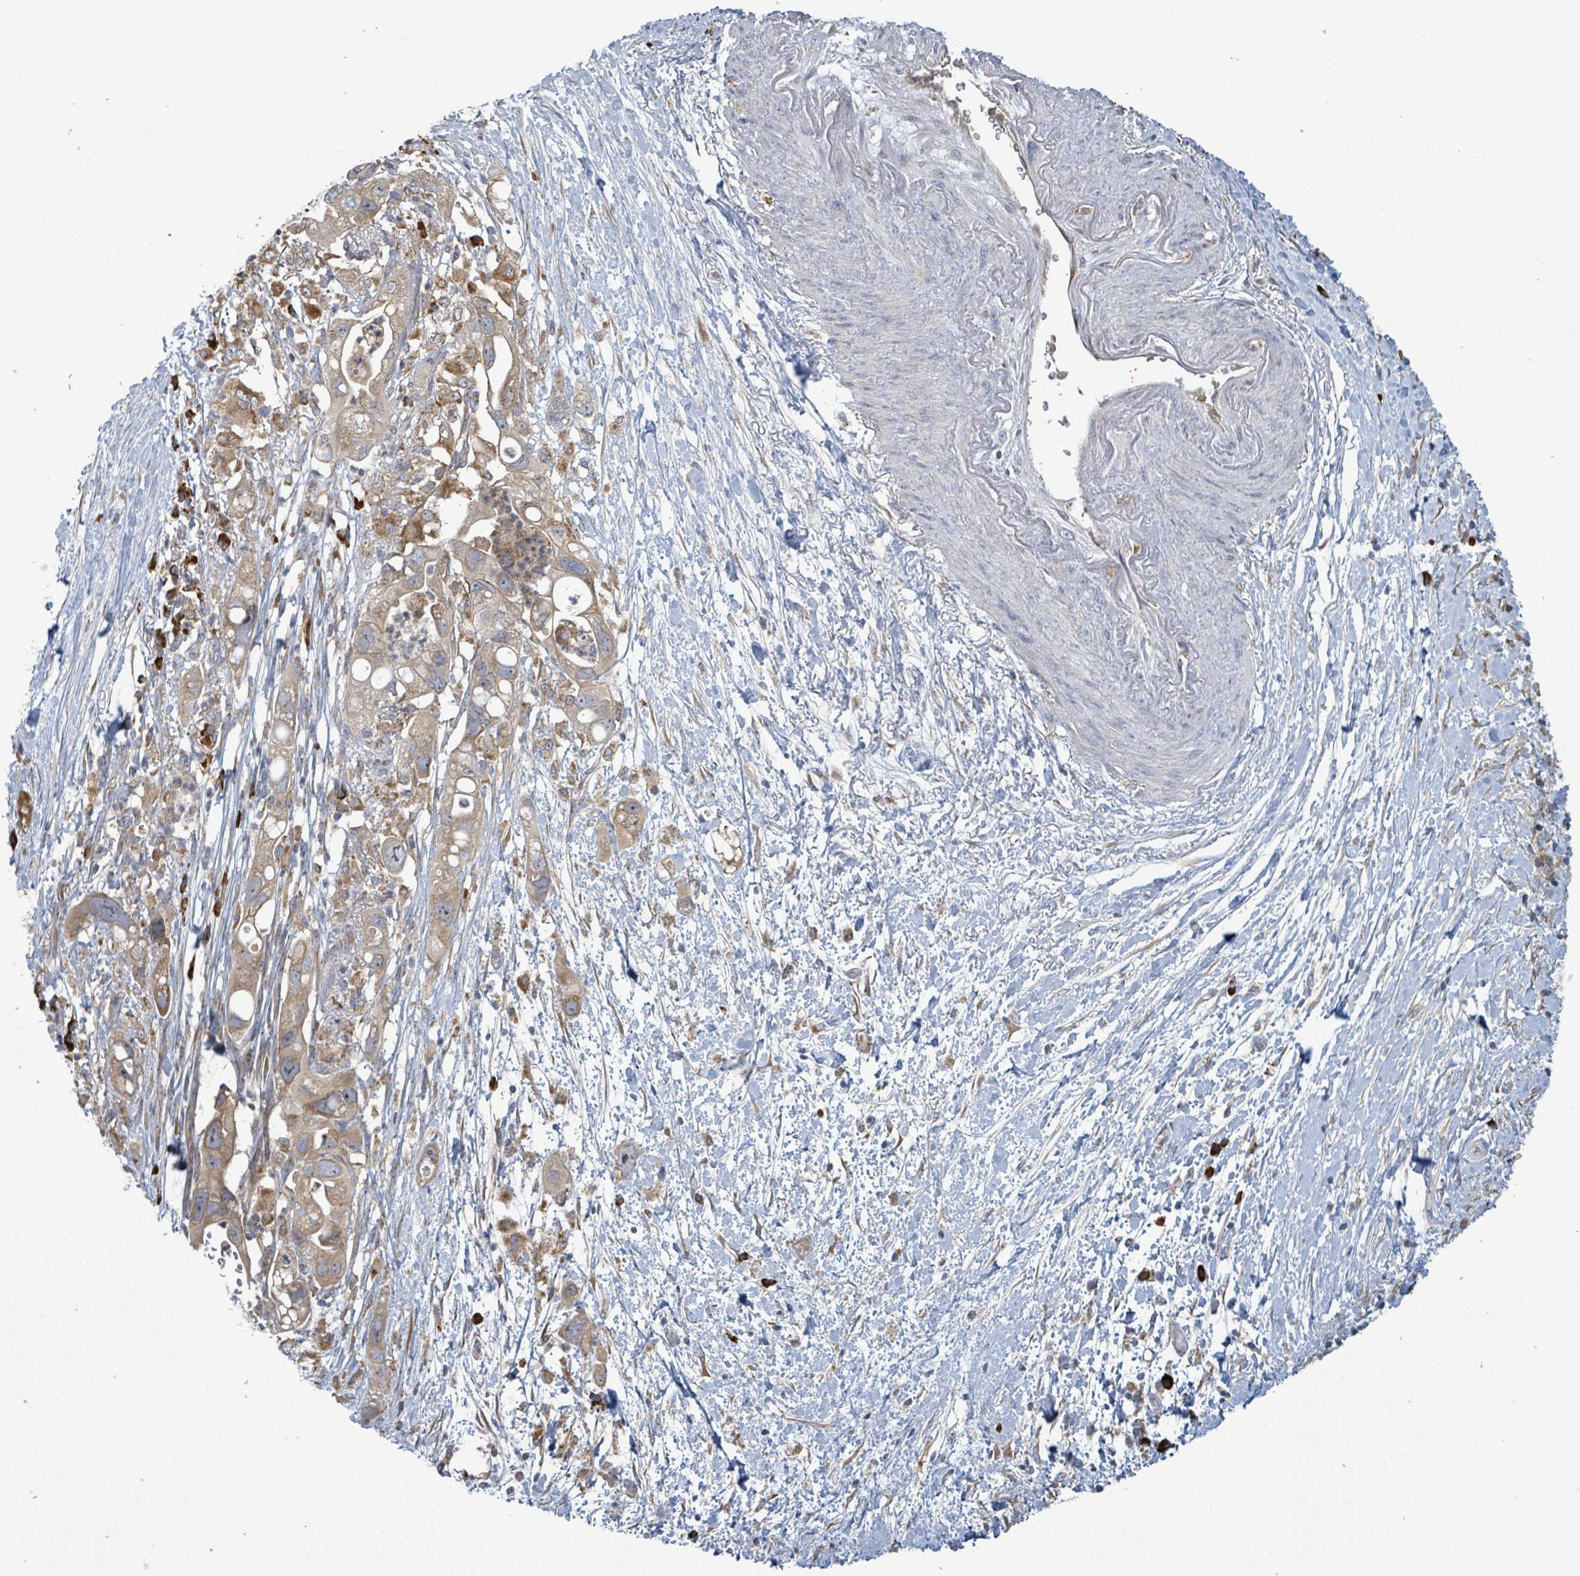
{"staining": {"intensity": "weak", "quantity": ">75%", "location": "cytoplasmic/membranous"}, "tissue": "pancreatic cancer", "cell_type": "Tumor cells", "image_type": "cancer", "snomed": [{"axis": "morphology", "description": "Adenocarcinoma, NOS"}, {"axis": "topography", "description": "Pancreas"}], "caption": "Immunohistochemistry micrograph of pancreatic cancer (adenocarcinoma) stained for a protein (brown), which displays low levels of weak cytoplasmic/membranous staining in about >75% of tumor cells.", "gene": "ATP13A1", "patient": {"sex": "female", "age": 72}}